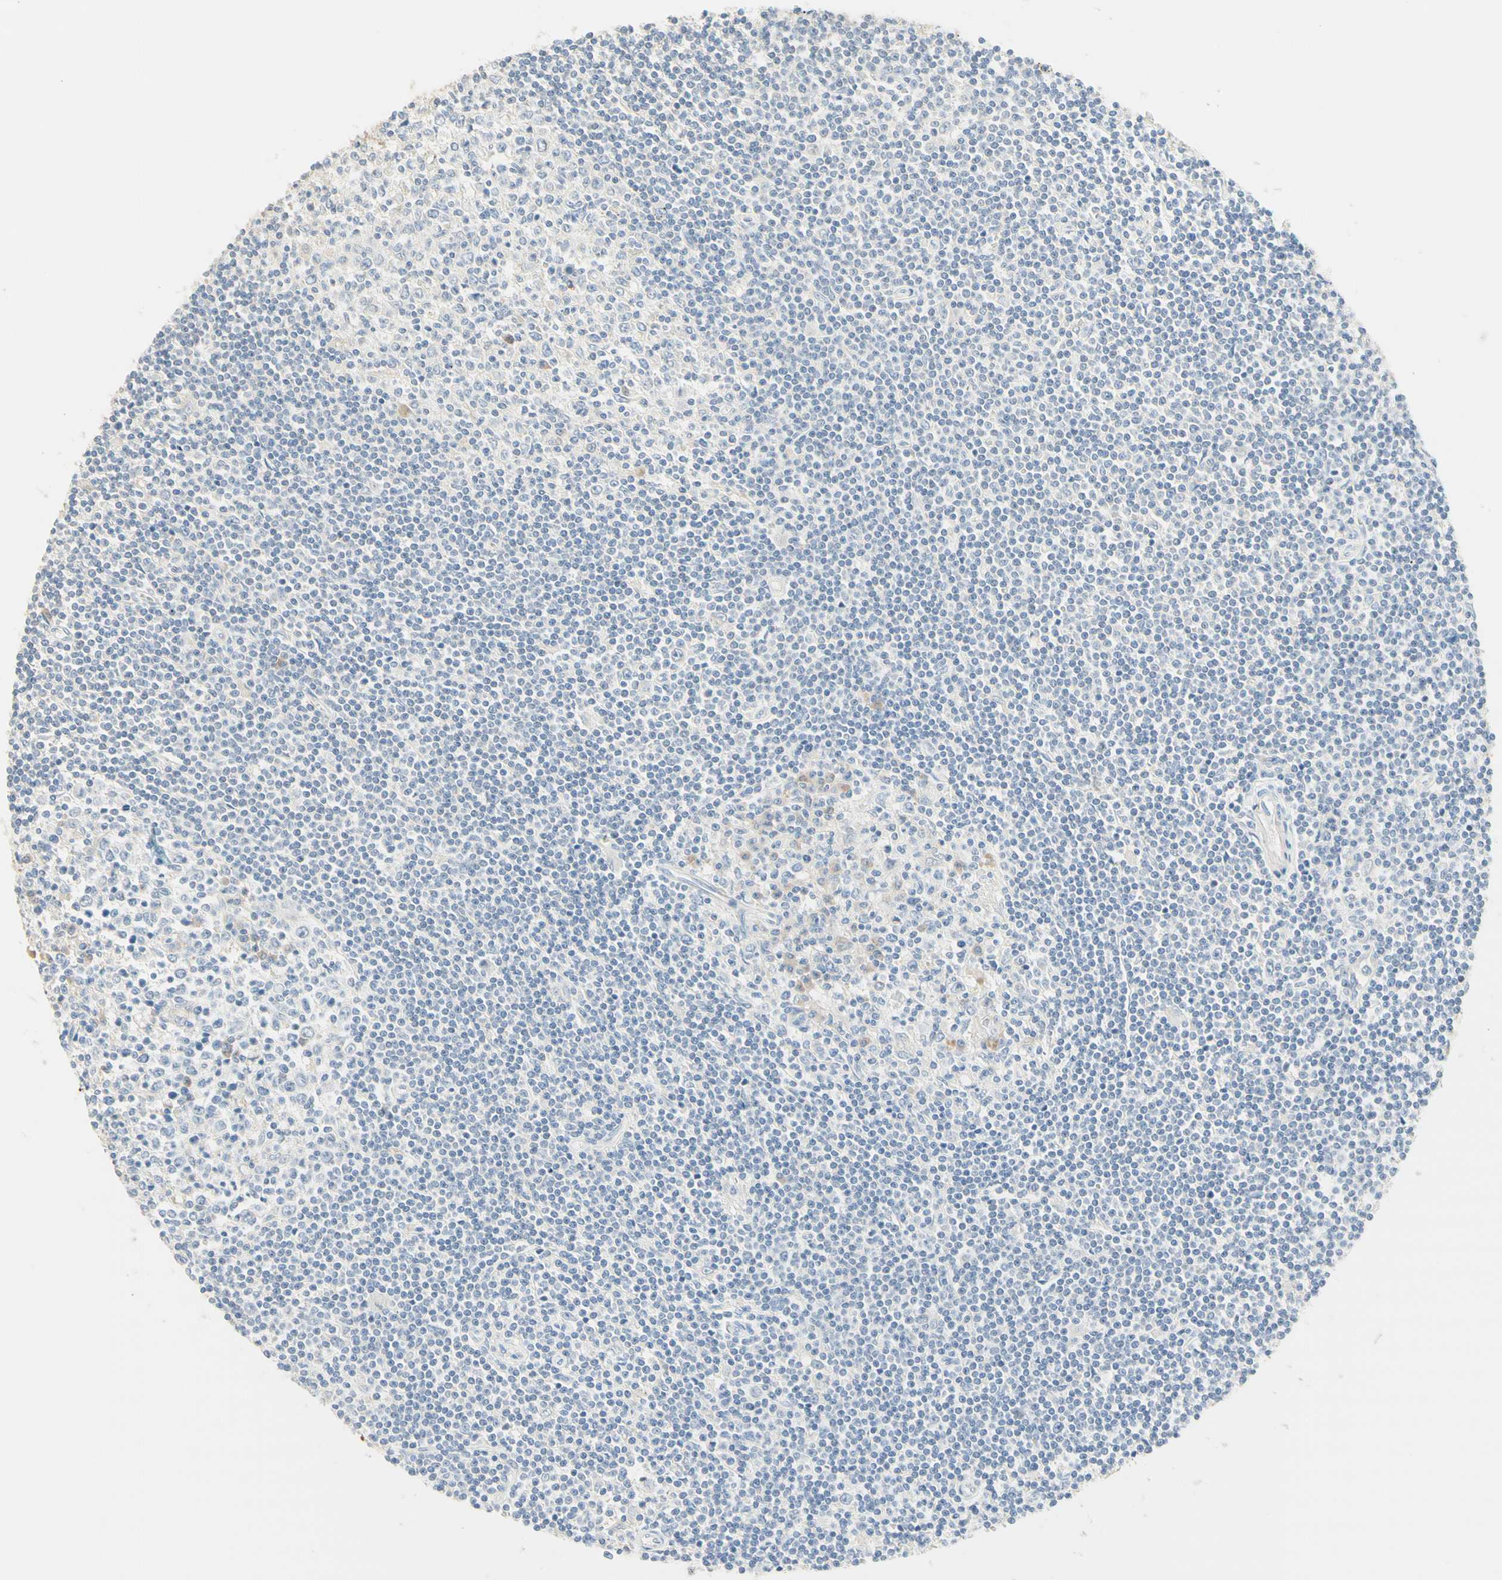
{"staining": {"intensity": "weak", "quantity": "<25%", "location": "cytoplasmic/membranous"}, "tissue": "lymphoma", "cell_type": "Tumor cells", "image_type": "cancer", "snomed": [{"axis": "morphology", "description": "Malignant lymphoma, non-Hodgkin's type, Low grade"}, {"axis": "topography", "description": "Spleen"}], "caption": "High magnification brightfield microscopy of low-grade malignant lymphoma, non-Hodgkin's type stained with DAB (brown) and counterstained with hematoxylin (blue): tumor cells show no significant positivity.", "gene": "NECTIN4", "patient": {"sex": "male", "age": 76}}